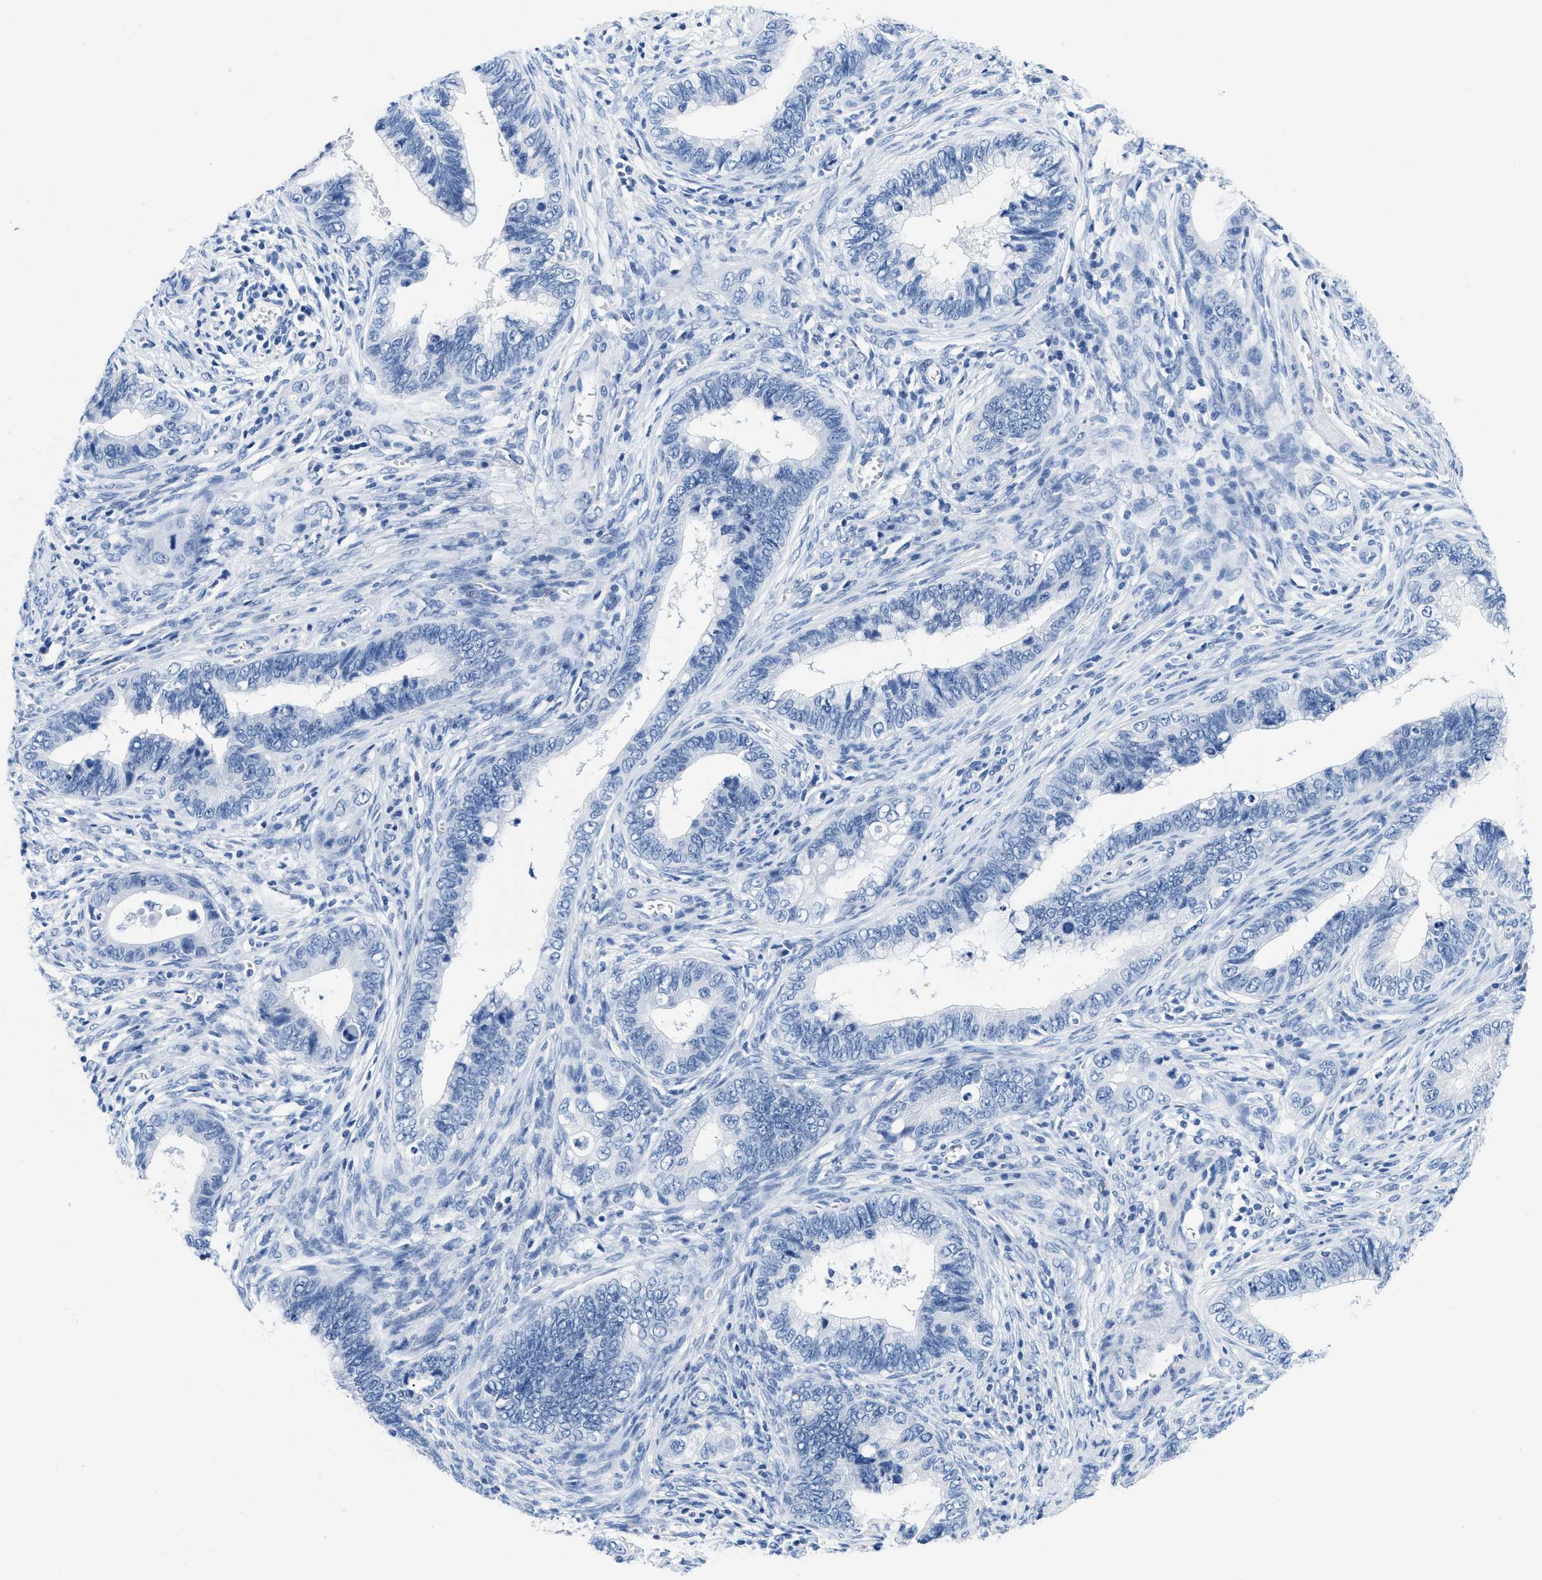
{"staining": {"intensity": "negative", "quantity": "none", "location": "none"}, "tissue": "cervical cancer", "cell_type": "Tumor cells", "image_type": "cancer", "snomed": [{"axis": "morphology", "description": "Adenocarcinoma, NOS"}, {"axis": "topography", "description": "Cervix"}], "caption": "The photomicrograph demonstrates no significant positivity in tumor cells of cervical adenocarcinoma. The staining was performed using DAB (3,3'-diaminobenzidine) to visualize the protein expression in brown, while the nuclei were stained in blue with hematoxylin (Magnification: 20x).", "gene": "GSN", "patient": {"sex": "female", "age": 44}}